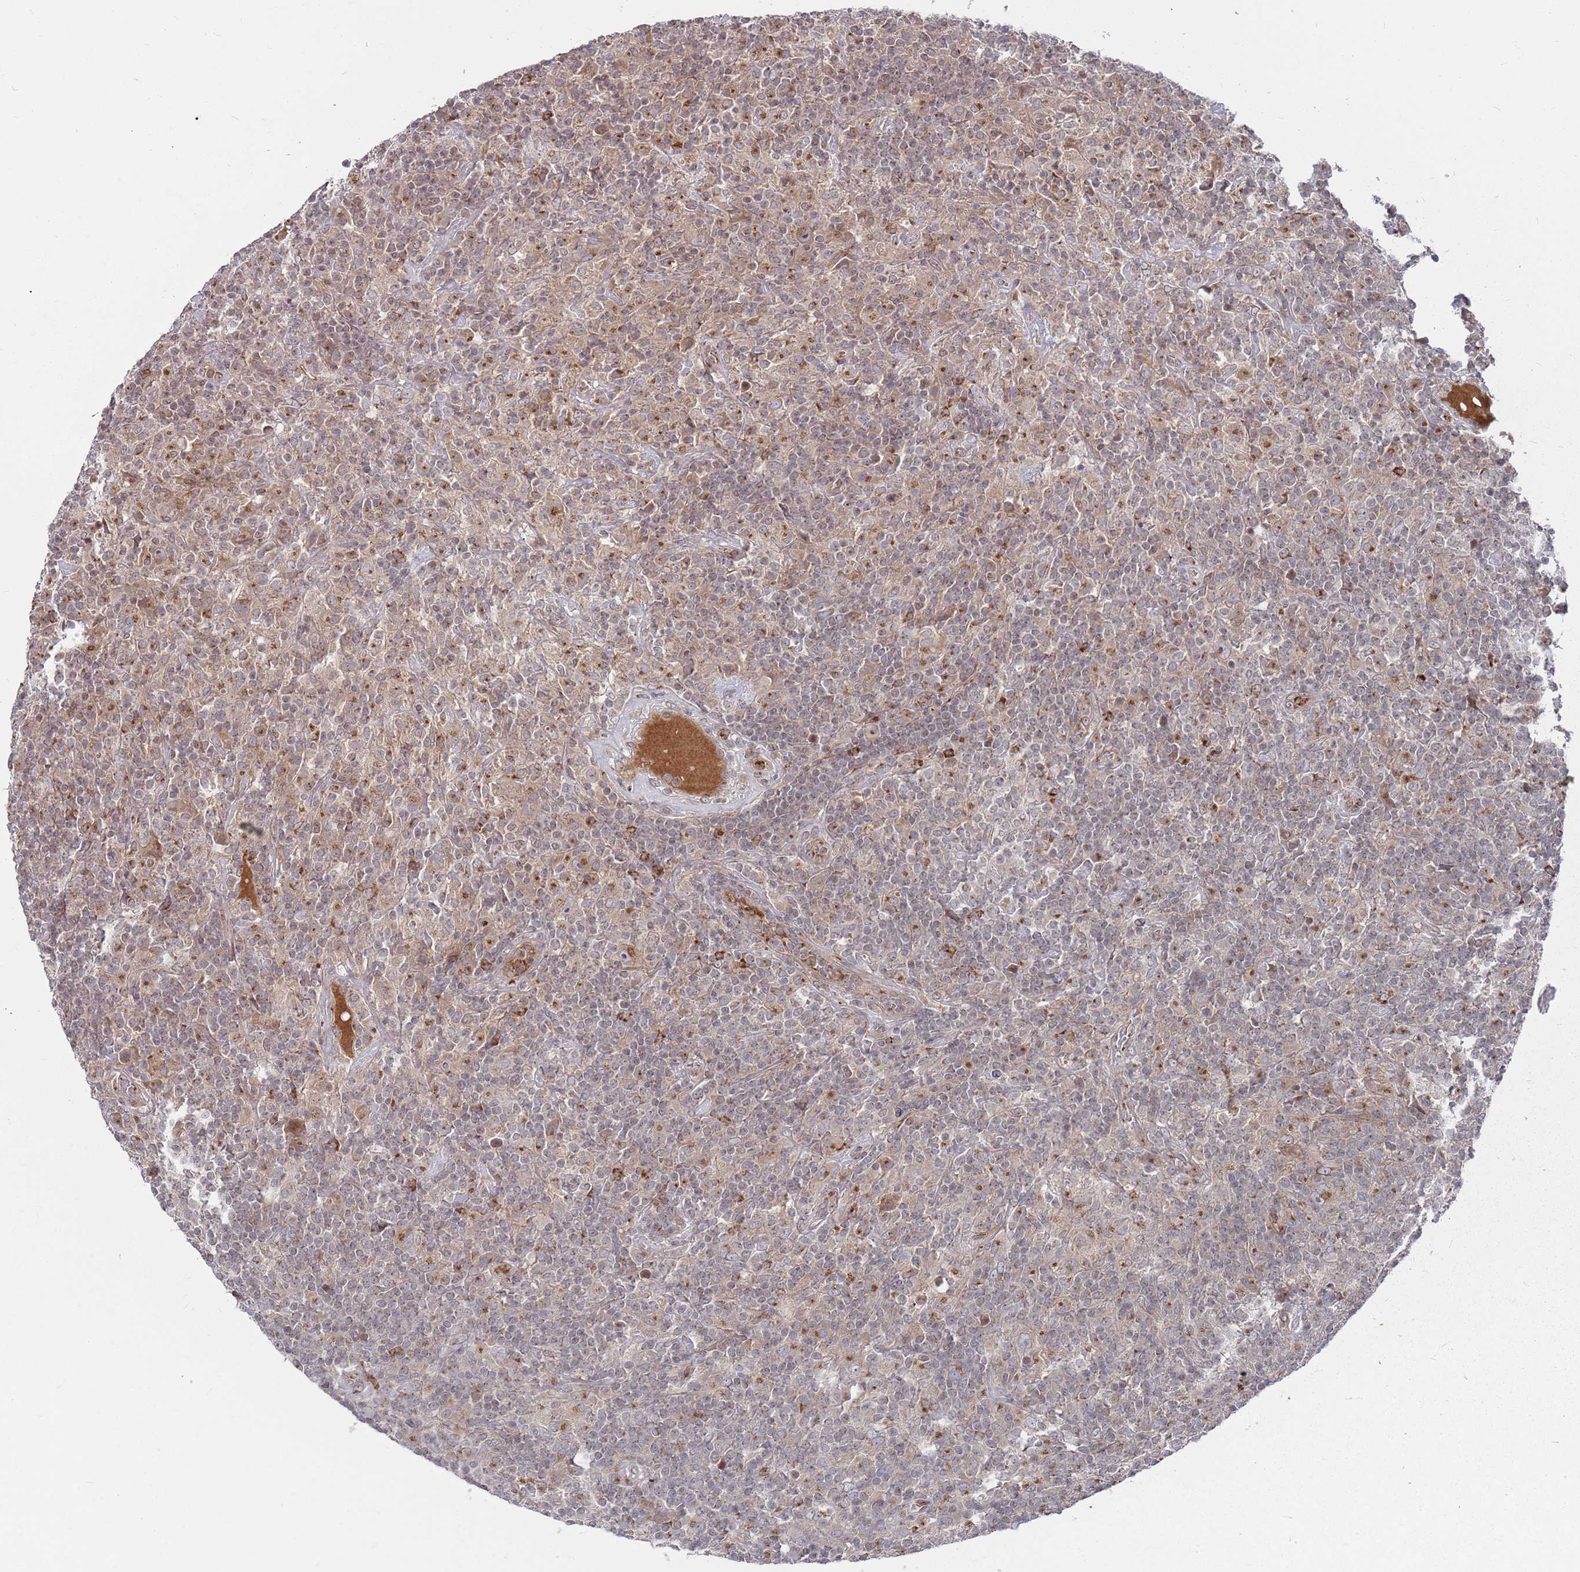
{"staining": {"intensity": "moderate", "quantity": "<25%", "location": "cytoplasmic/membranous"}, "tissue": "lymphoma", "cell_type": "Tumor cells", "image_type": "cancer", "snomed": [{"axis": "morphology", "description": "Hodgkin's disease, NOS"}, {"axis": "topography", "description": "Lymph node"}], "caption": "Tumor cells demonstrate moderate cytoplasmic/membranous staining in approximately <25% of cells in Hodgkin's disease.", "gene": "FMO4", "patient": {"sex": "male", "age": 70}}